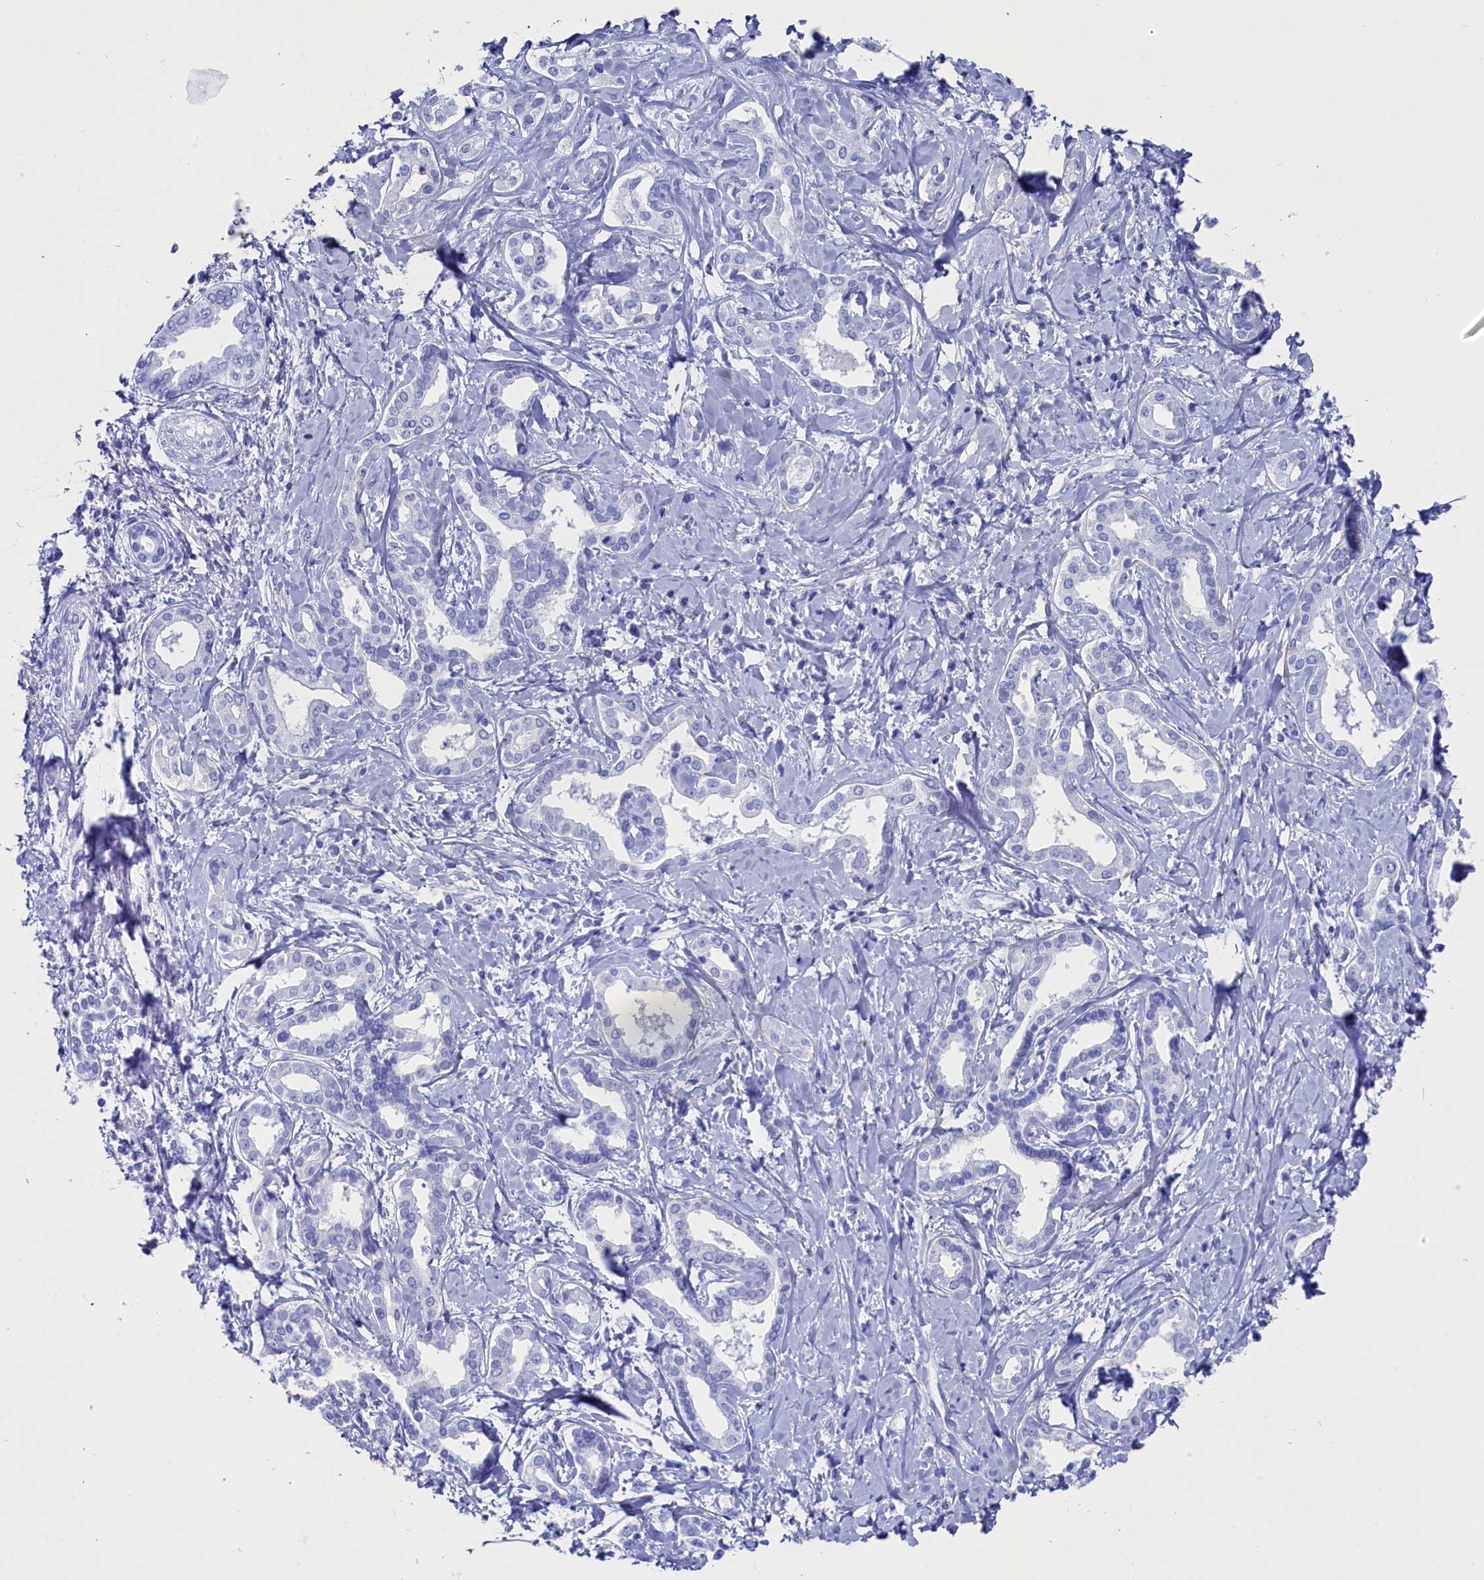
{"staining": {"intensity": "negative", "quantity": "none", "location": "none"}, "tissue": "liver cancer", "cell_type": "Tumor cells", "image_type": "cancer", "snomed": [{"axis": "morphology", "description": "Cholangiocarcinoma"}, {"axis": "topography", "description": "Liver"}], "caption": "Tumor cells are negative for protein expression in human liver cholangiocarcinoma.", "gene": "ANKRD29", "patient": {"sex": "female", "age": 77}}